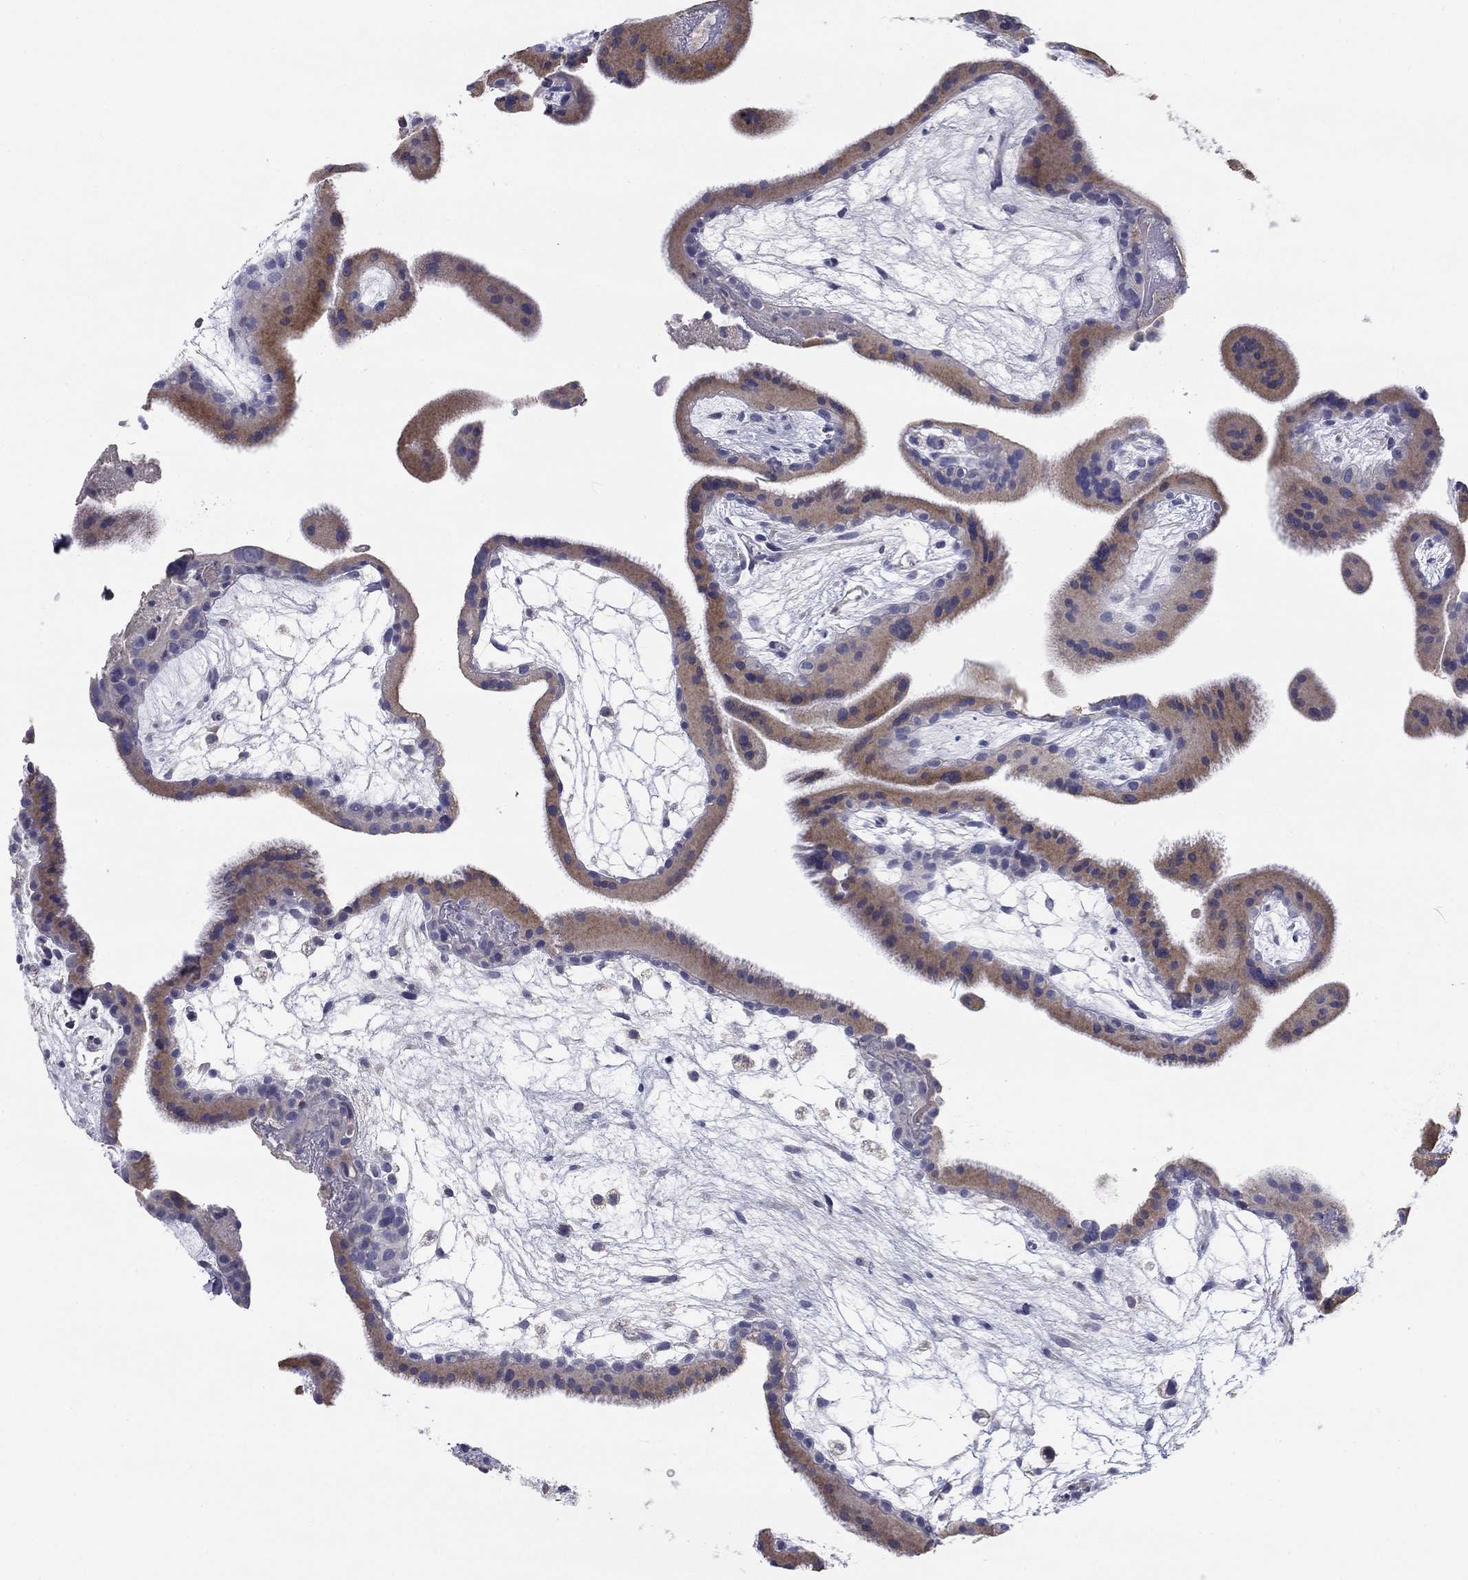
{"staining": {"intensity": "negative", "quantity": "none", "location": "none"}, "tissue": "placenta", "cell_type": "Decidual cells", "image_type": "normal", "snomed": [{"axis": "morphology", "description": "Normal tissue, NOS"}, {"axis": "topography", "description": "Placenta"}], "caption": "Immunohistochemistry (IHC) micrograph of unremarkable placenta: human placenta stained with DAB shows no significant protein staining in decidual cells. (DAB IHC, high magnification).", "gene": "GRK7", "patient": {"sex": "female", "age": 19}}